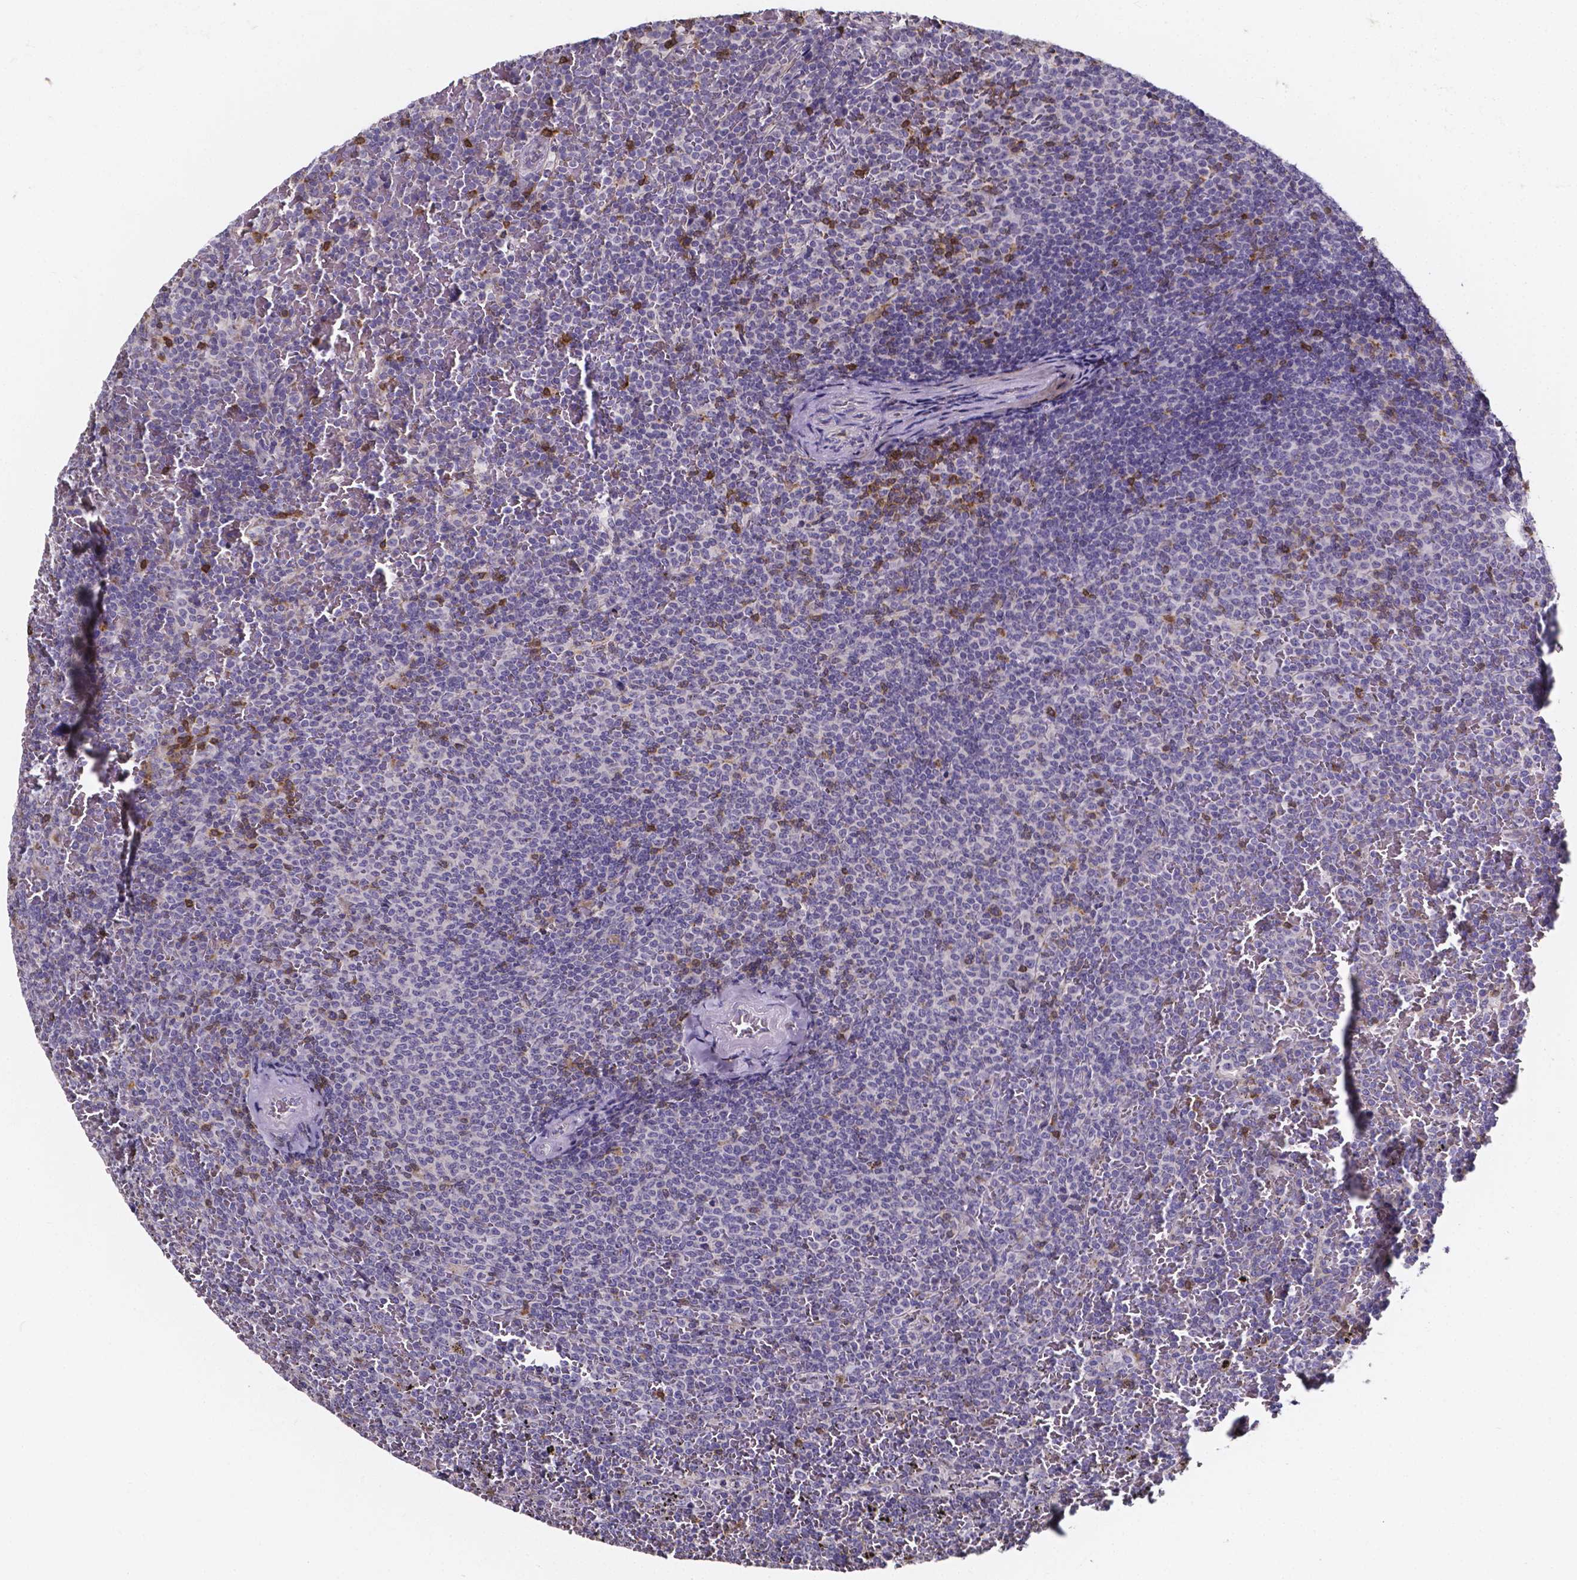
{"staining": {"intensity": "negative", "quantity": "none", "location": "none"}, "tissue": "lymphoma", "cell_type": "Tumor cells", "image_type": "cancer", "snomed": [{"axis": "morphology", "description": "Malignant lymphoma, non-Hodgkin's type, Low grade"}, {"axis": "topography", "description": "Spleen"}], "caption": "Immunohistochemical staining of human malignant lymphoma, non-Hodgkin's type (low-grade) demonstrates no significant positivity in tumor cells.", "gene": "THEMIS", "patient": {"sex": "female", "age": 77}}